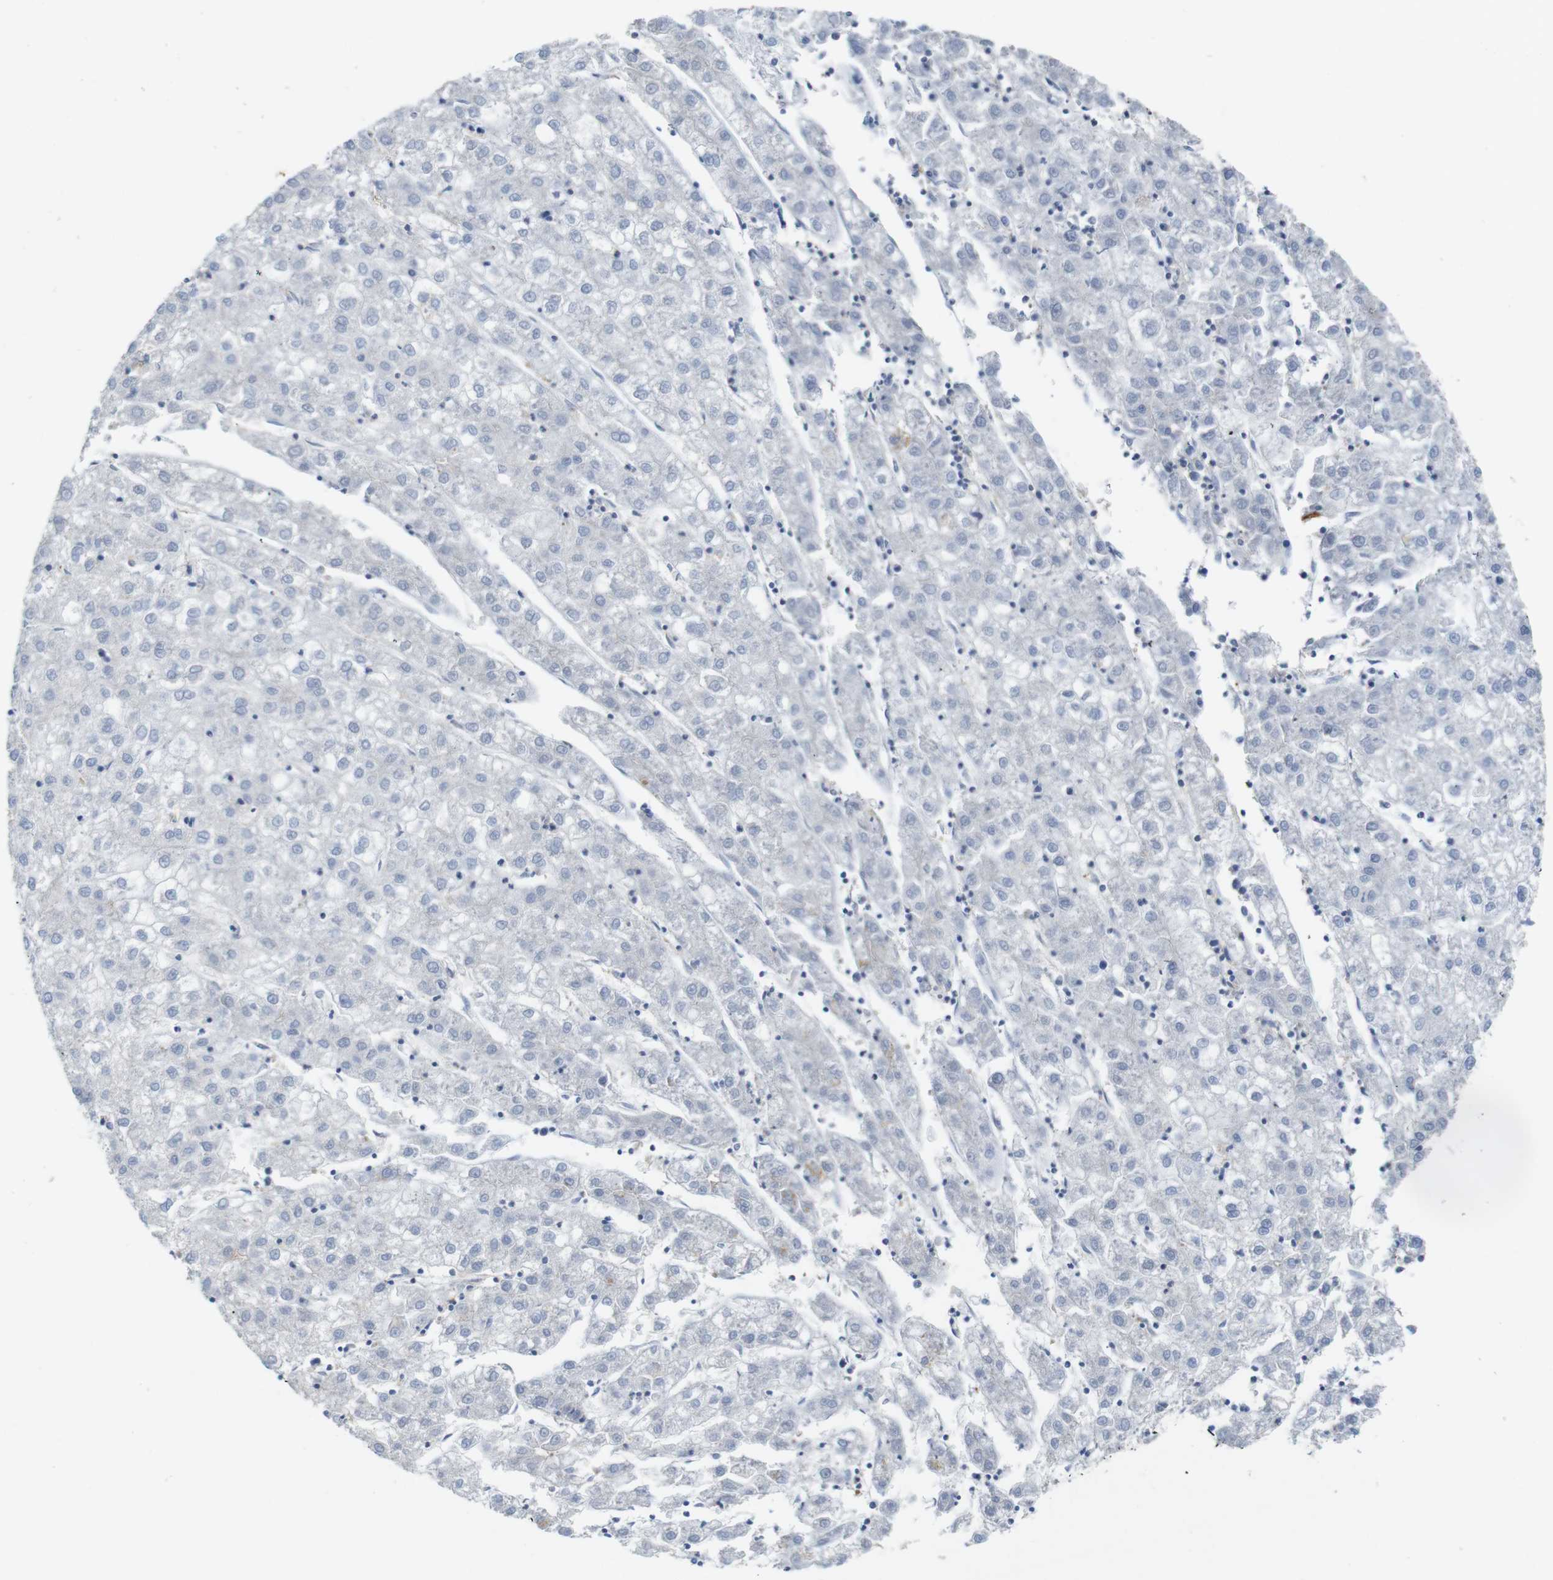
{"staining": {"intensity": "negative", "quantity": "none", "location": "none"}, "tissue": "liver cancer", "cell_type": "Tumor cells", "image_type": "cancer", "snomed": [{"axis": "morphology", "description": "Carcinoma, Hepatocellular, NOS"}, {"axis": "topography", "description": "Liver"}], "caption": "A high-resolution image shows immunohistochemistry (IHC) staining of liver cancer, which exhibits no significant expression in tumor cells.", "gene": "OTOF", "patient": {"sex": "male", "age": 72}}